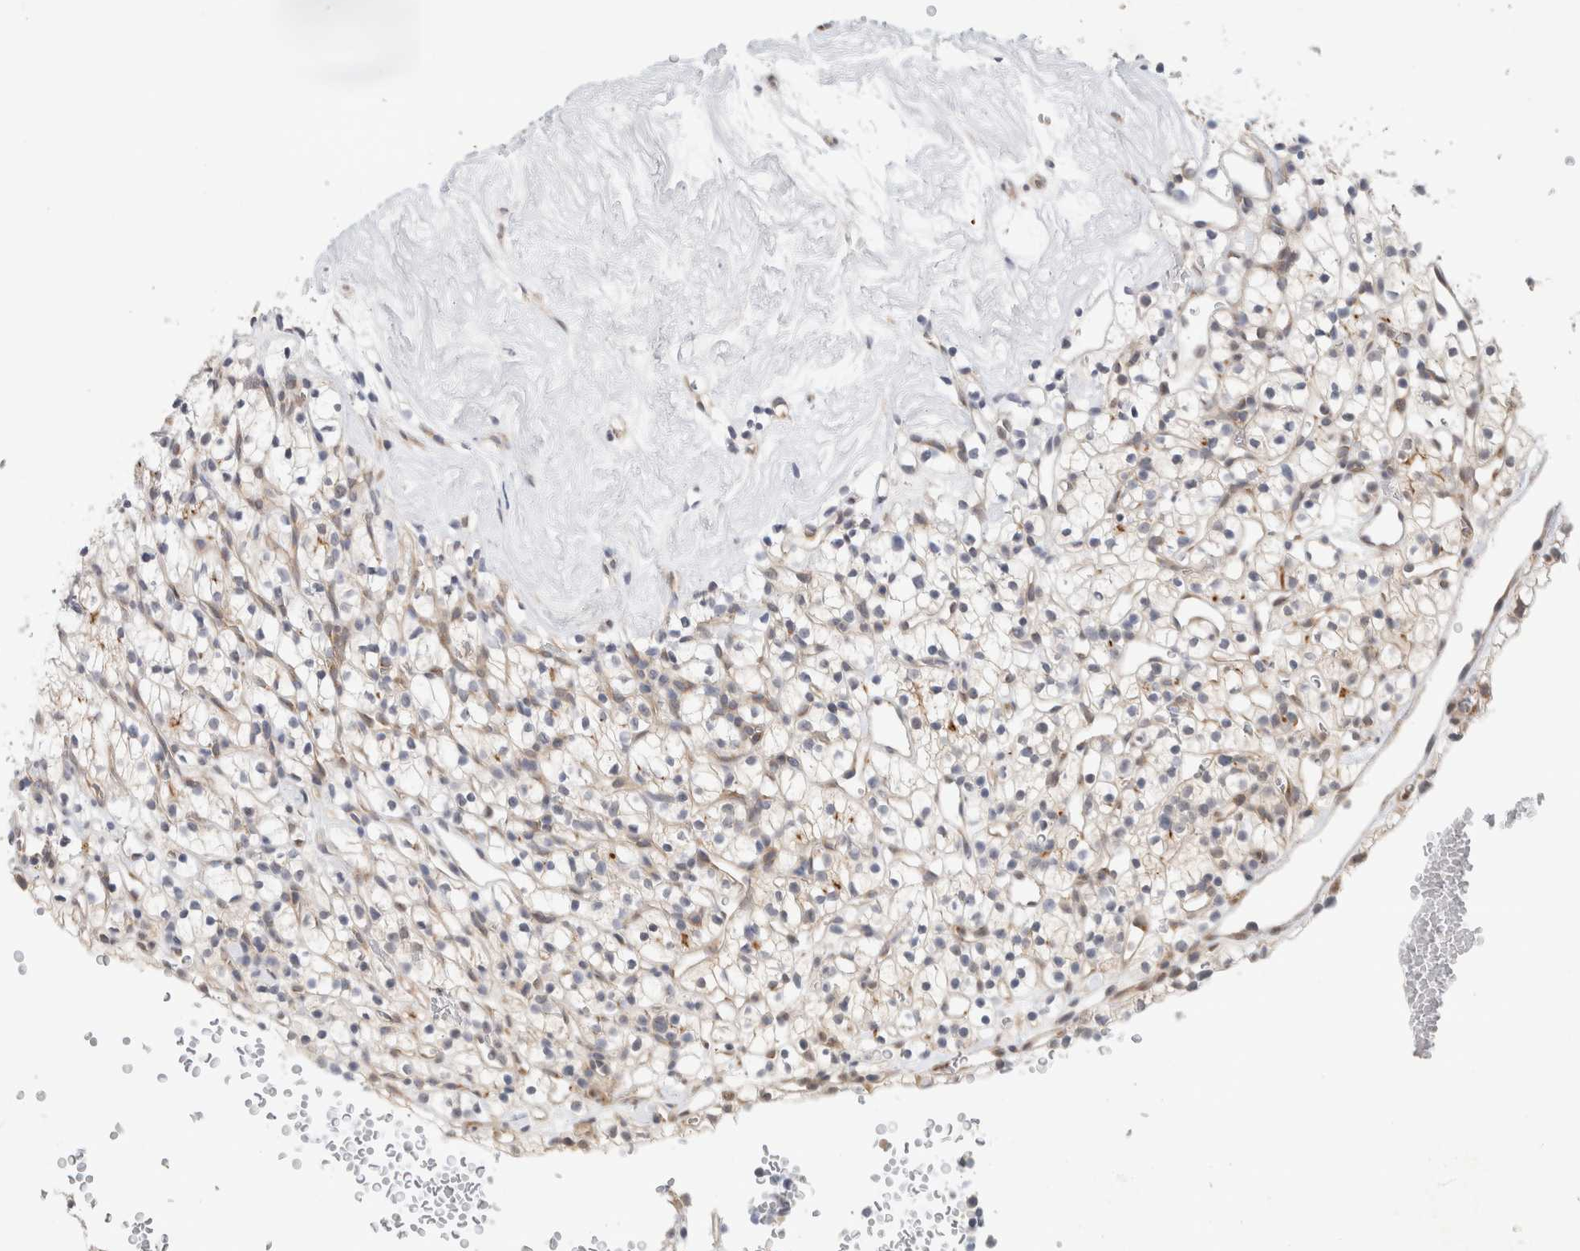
{"staining": {"intensity": "negative", "quantity": "none", "location": "none"}, "tissue": "renal cancer", "cell_type": "Tumor cells", "image_type": "cancer", "snomed": [{"axis": "morphology", "description": "Adenocarcinoma, NOS"}, {"axis": "topography", "description": "Kidney"}], "caption": "This histopathology image is of renal cancer (adenocarcinoma) stained with immunohistochemistry (IHC) to label a protein in brown with the nuclei are counter-stained blue. There is no positivity in tumor cells.", "gene": "EIF4G3", "patient": {"sex": "female", "age": 57}}